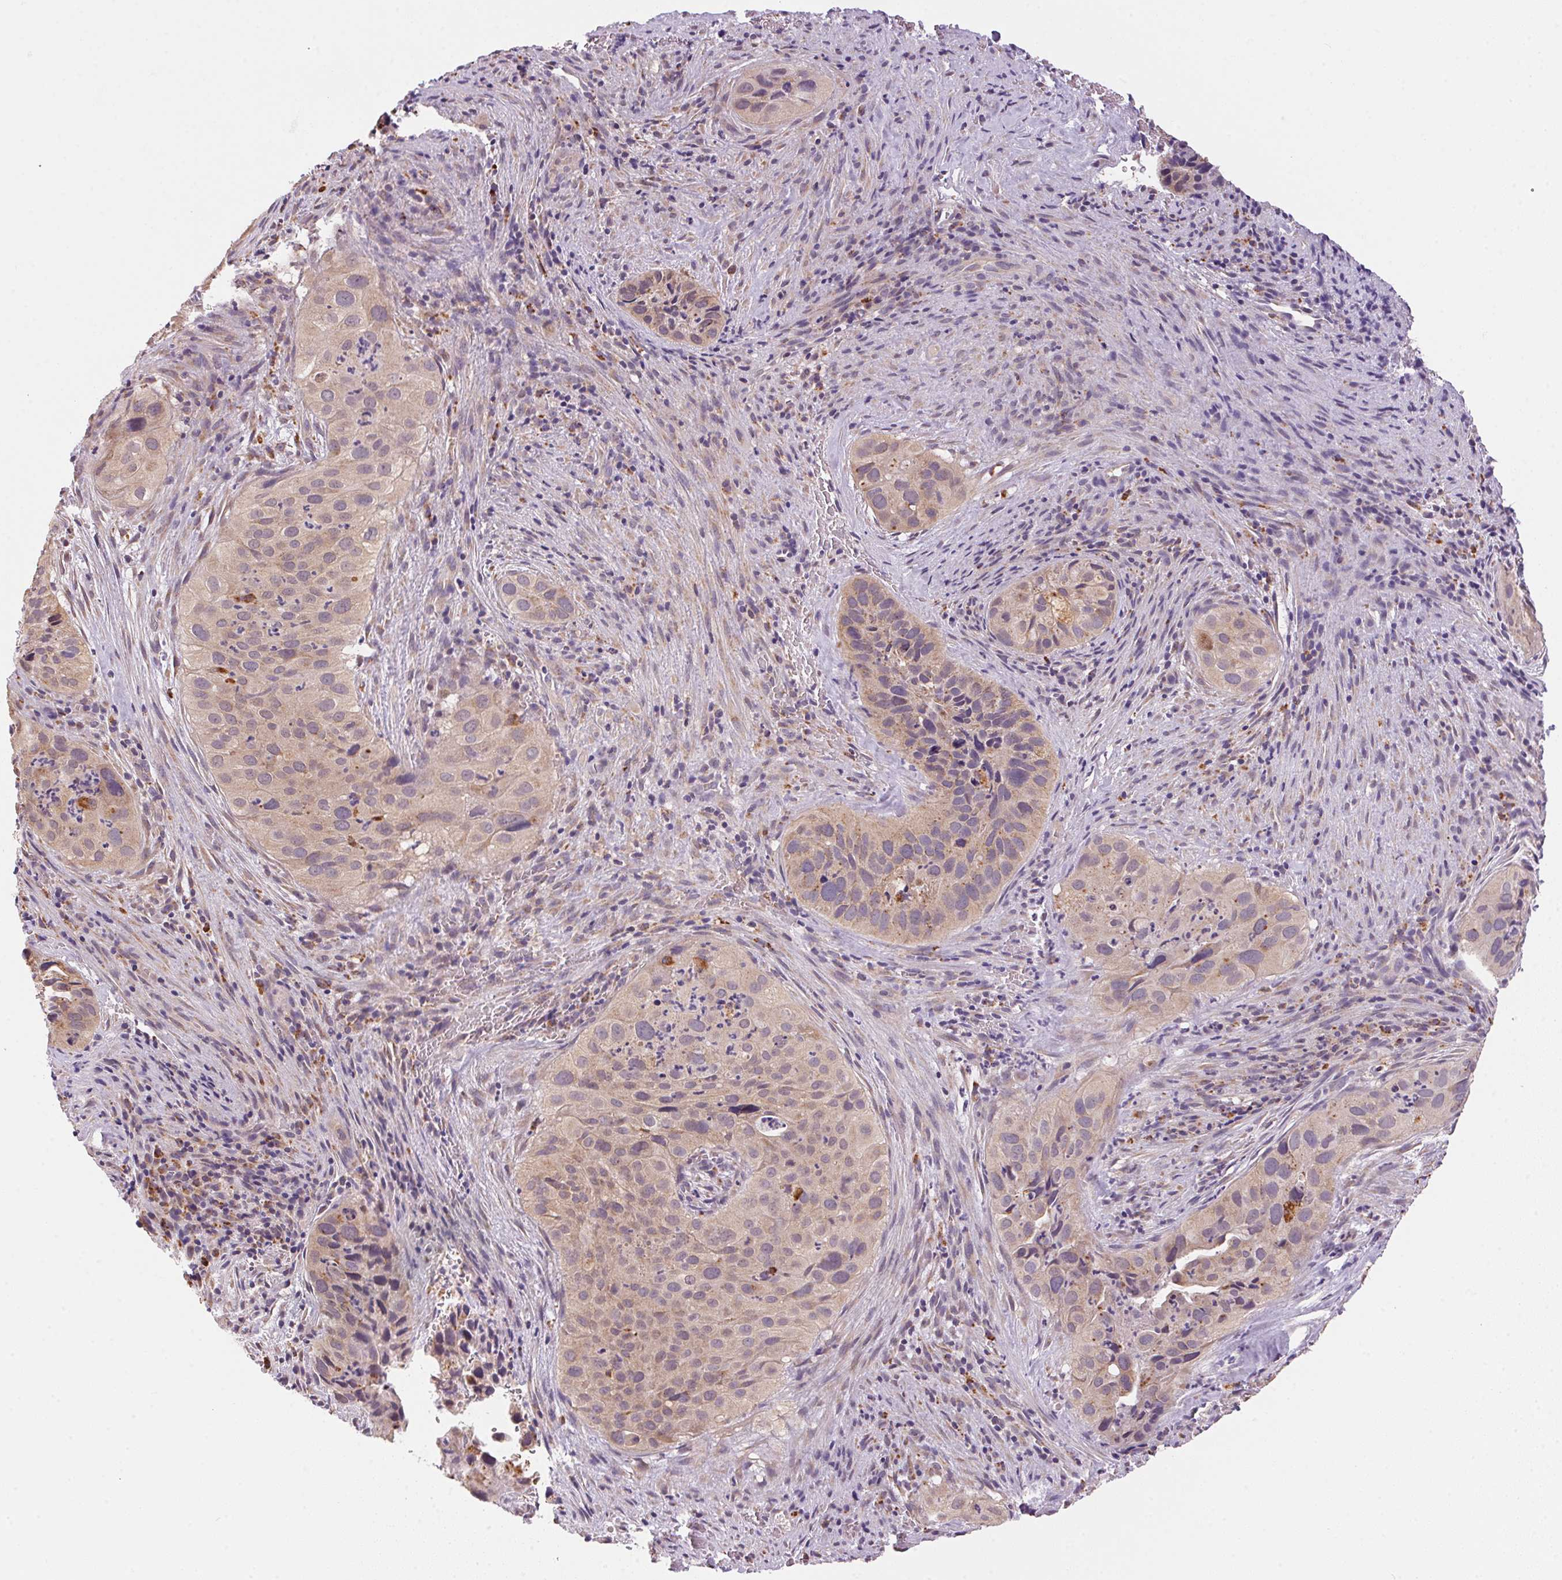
{"staining": {"intensity": "weak", "quantity": "25%-75%", "location": "cytoplasmic/membranous"}, "tissue": "cervical cancer", "cell_type": "Tumor cells", "image_type": "cancer", "snomed": [{"axis": "morphology", "description": "Squamous cell carcinoma, NOS"}, {"axis": "topography", "description": "Cervix"}], "caption": "DAB immunohistochemical staining of human squamous cell carcinoma (cervical) displays weak cytoplasmic/membranous protein expression in about 25%-75% of tumor cells. (Stains: DAB (3,3'-diaminobenzidine) in brown, nuclei in blue, Microscopy: brightfield microscopy at high magnification).", "gene": "ADH5", "patient": {"sex": "female", "age": 38}}